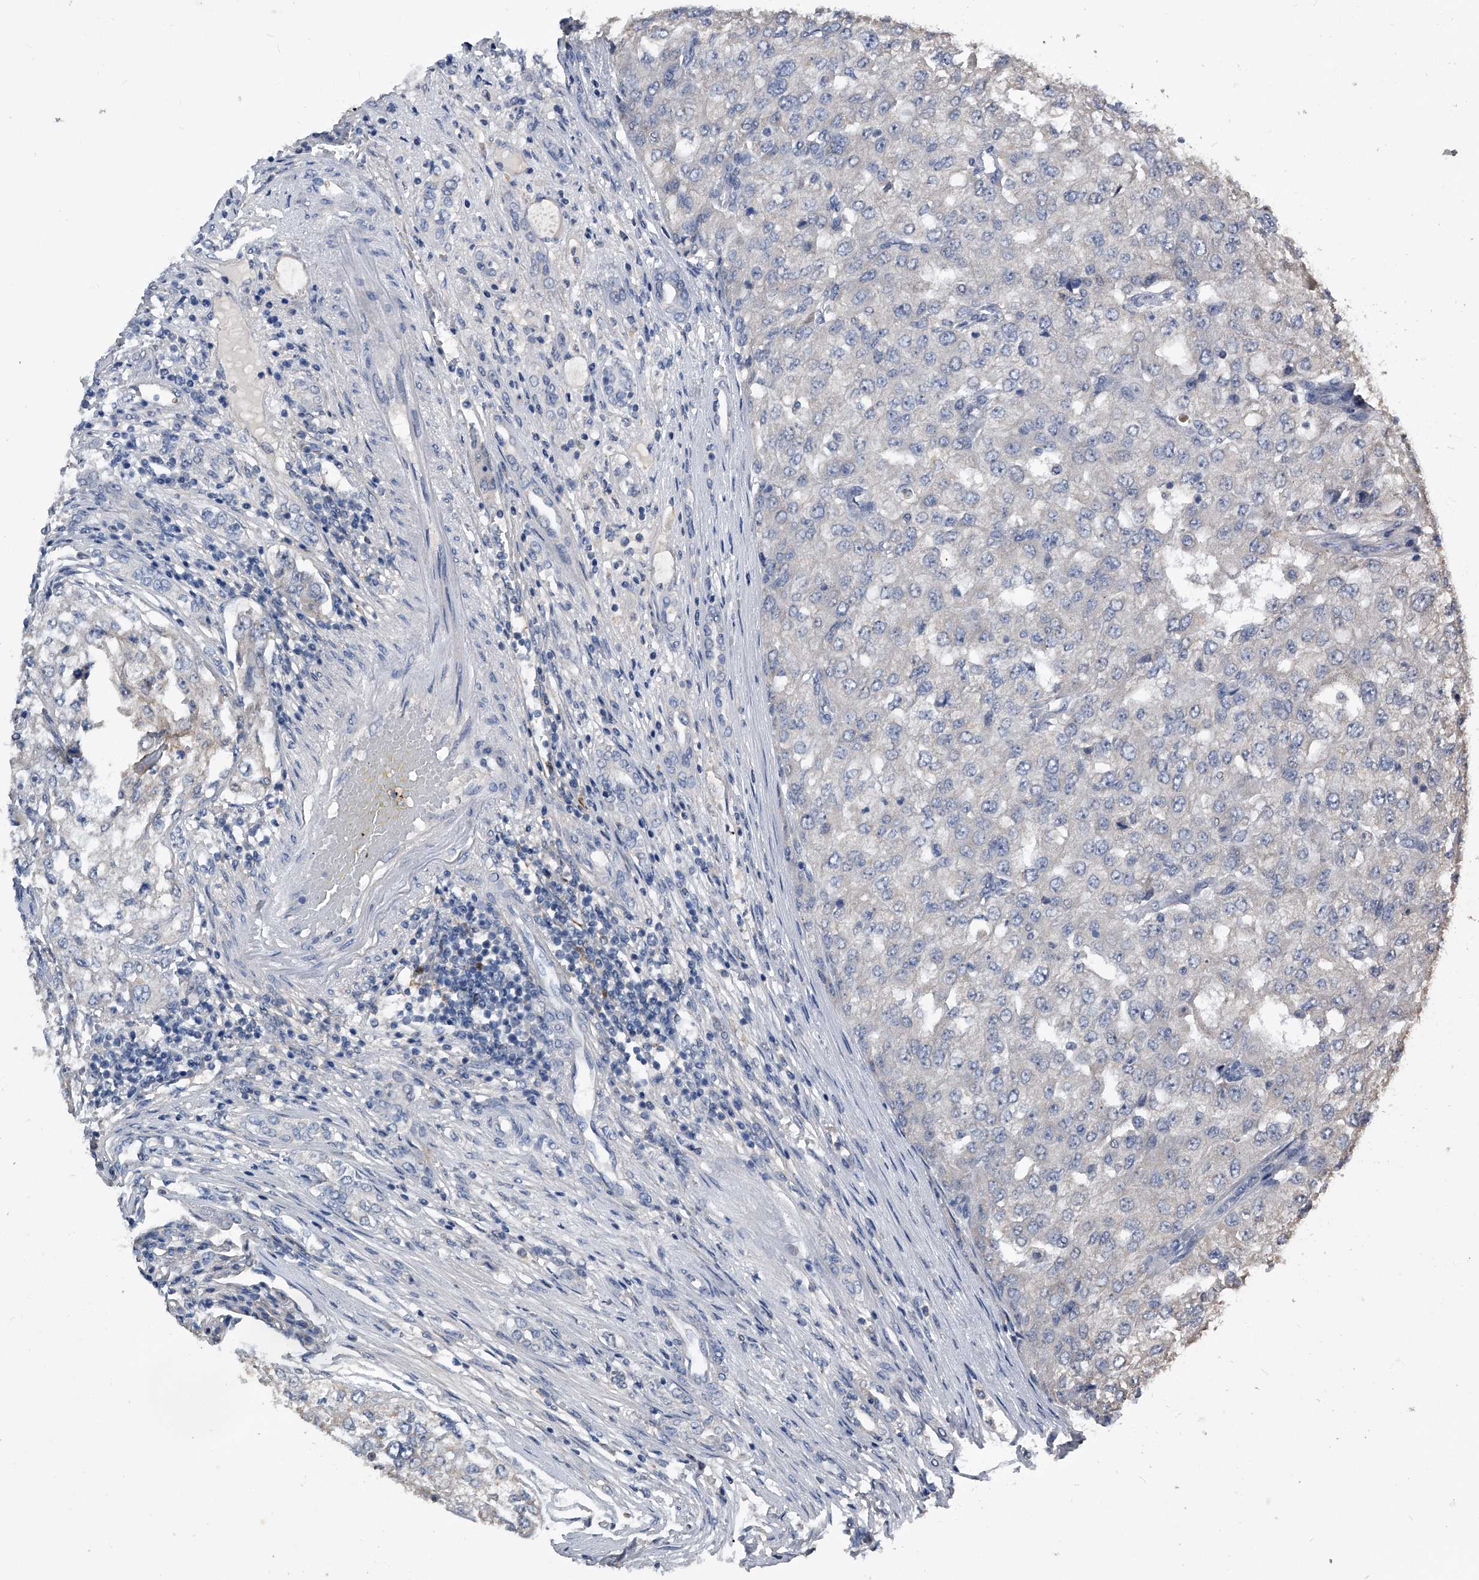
{"staining": {"intensity": "negative", "quantity": "none", "location": "none"}, "tissue": "renal cancer", "cell_type": "Tumor cells", "image_type": "cancer", "snomed": [{"axis": "morphology", "description": "Adenocarcinoma, NOS"}, {"axis": "topography", "description": "Kidney"}], "caption": "Protein analysis of adenocarcinoma (renal) displays no significant expression in tumor cells.", "gene": "PHACTR1", "patient": {"sex": "female", "age": 54}}